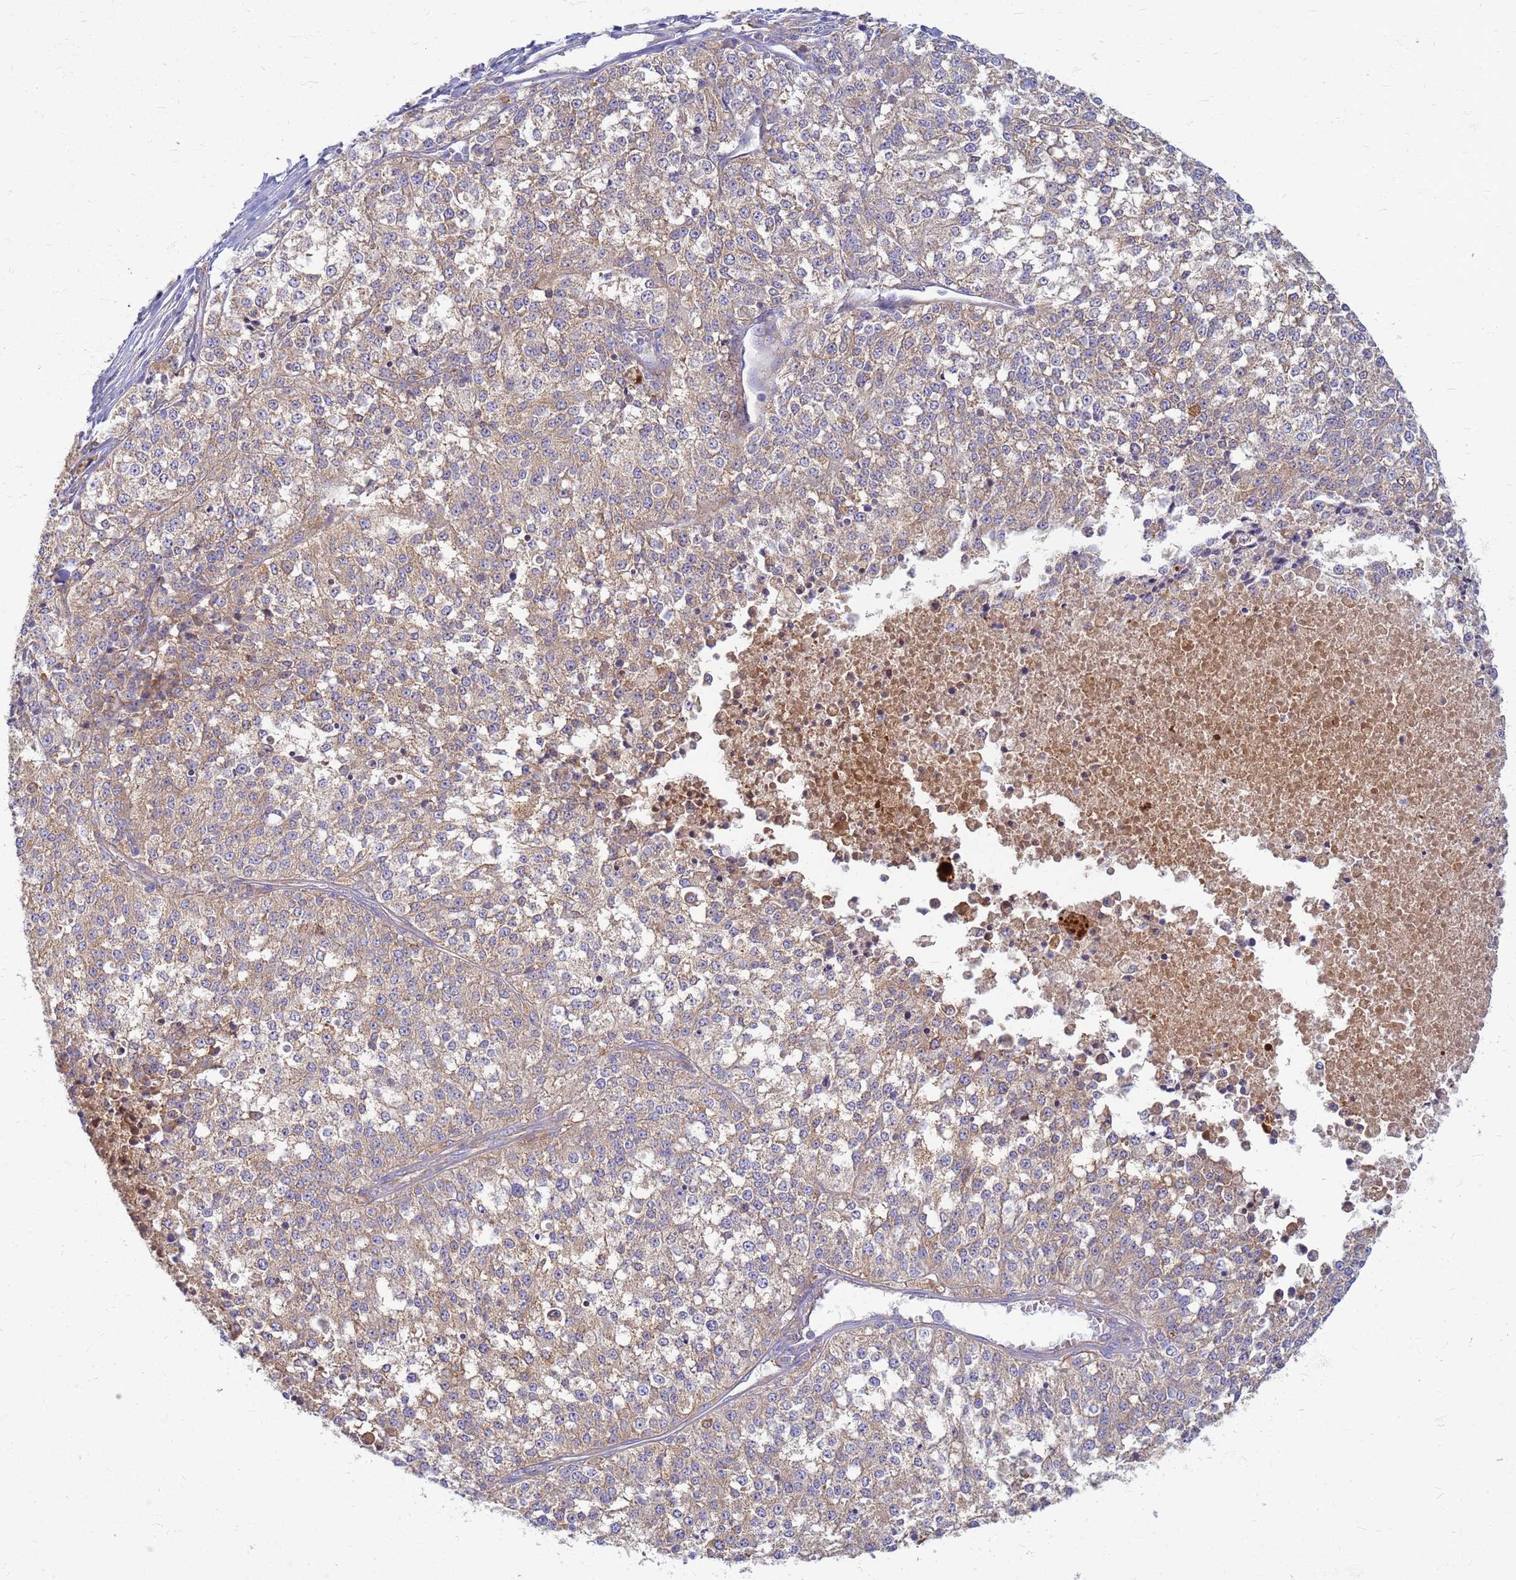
{"staining": {"intensity": "weak", "quantity": ">75%", "location": "cytoplasmic/membranous"}, "tissue": "melanoma", "cell_type": "Tumor cells", "image_type": "cancer", "snomed": [{"axis": "morphology", "description": "Malignant melanoma, NOS"}, {"axis": "topography", "description": "Skin"}], "caption": "Protein expression analysis of human melanoma reveals weak cytoplasmic/membranous positivity in about >75% of tumor cells.", "gene": "EEA1", "patient": {"sex": "female", "age": 64}}